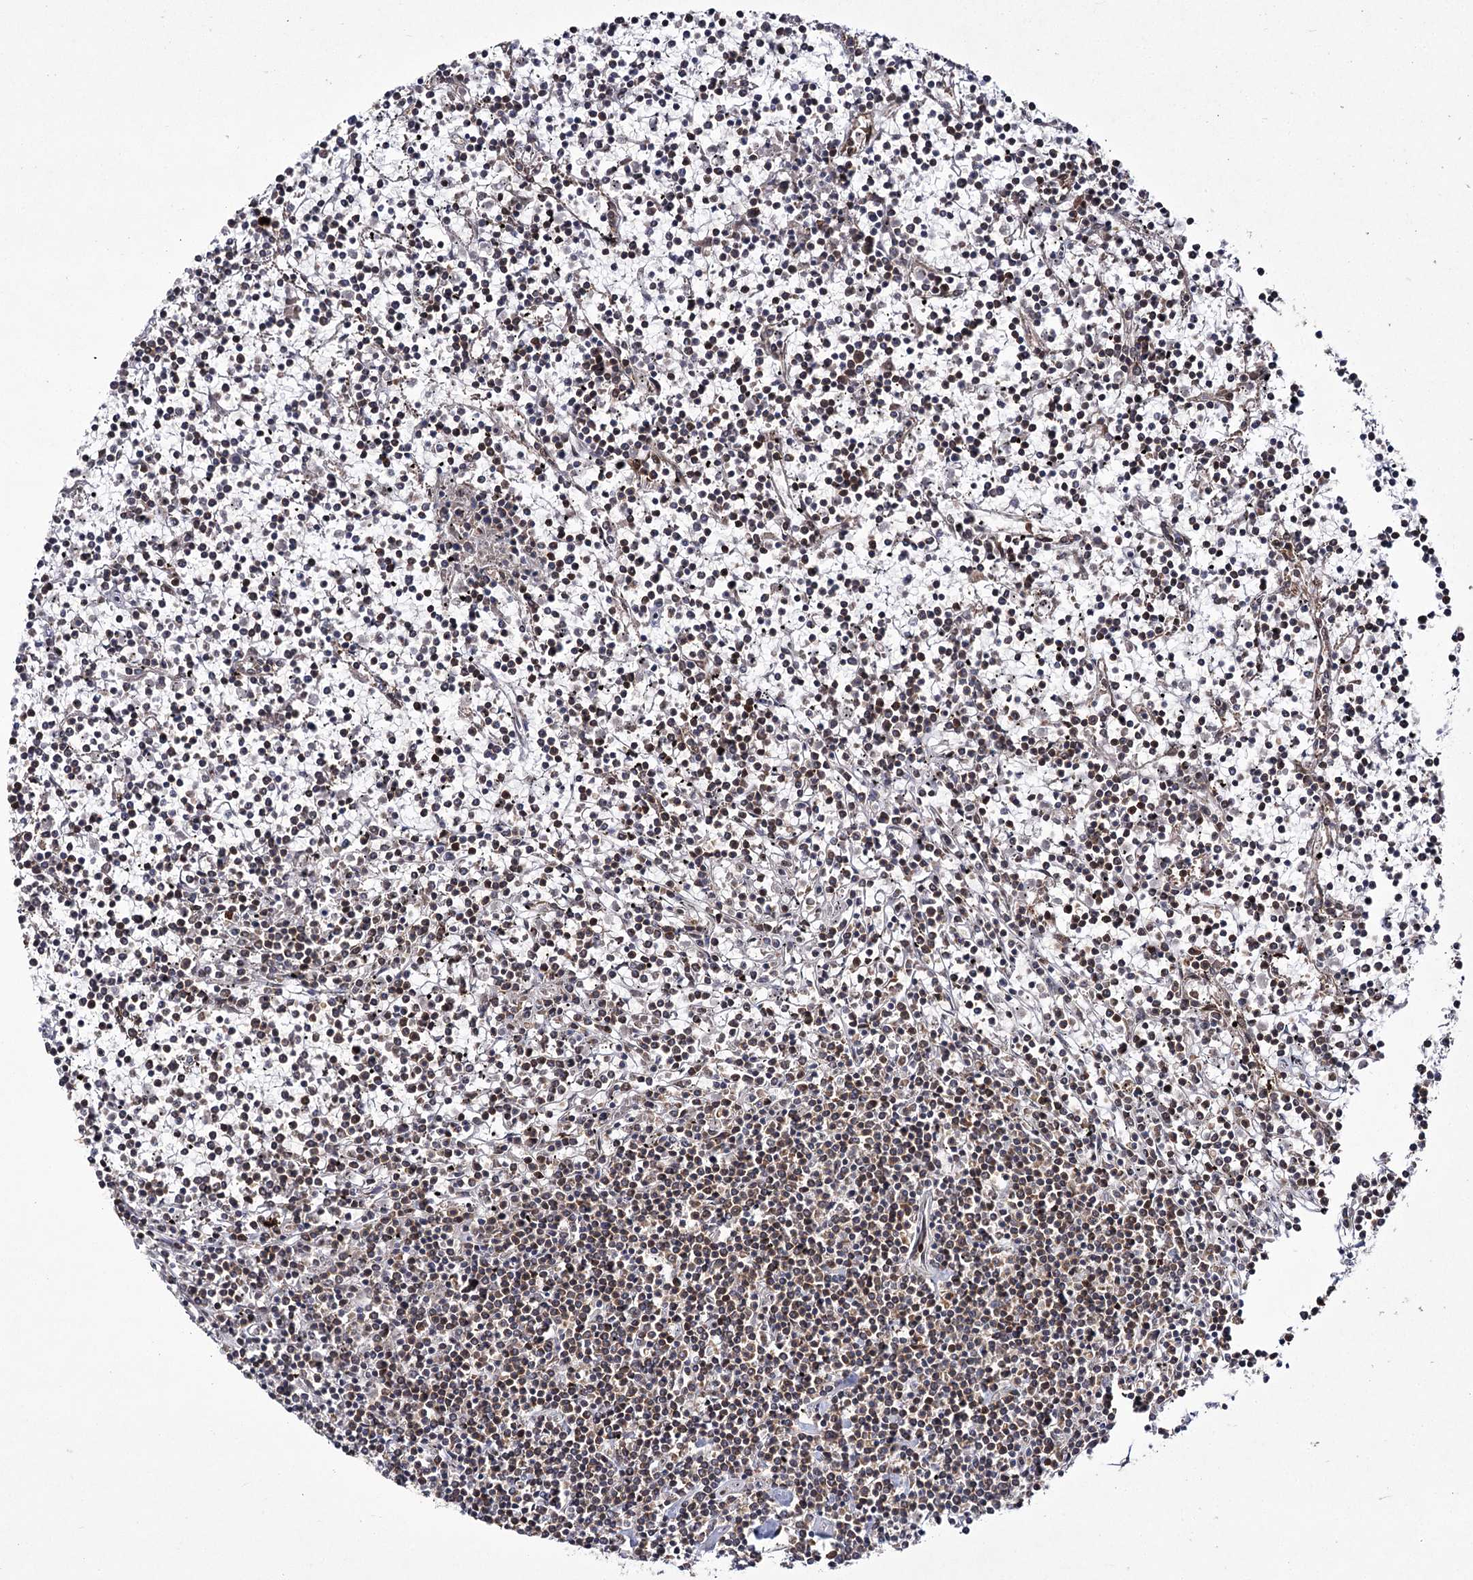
{"staining": {"intensity": "moderate", "quantity": "<25%", "location": "cytoplasmic/membranous"}, "tissue": "lymphoma", "cell_type": "Tumor cells", "image_type": "cancer", "snomed": [{"axis": "morphology", "description": "Malignant lymphoma, non-Hodgkin's type, Low grade"}, {"axis": "topography", "description": "Spleen"}], "caption": "A histopathology image showing moderate cytoplasmic/membranous positivity in about <25% of tumor cells in low-grade malignant lymphoma, non-Hodgkin's type, as visualized by brown immunohistochemical staining.", "gene": "TRNT1", "patient": {"sex": "female", "age": 19}}